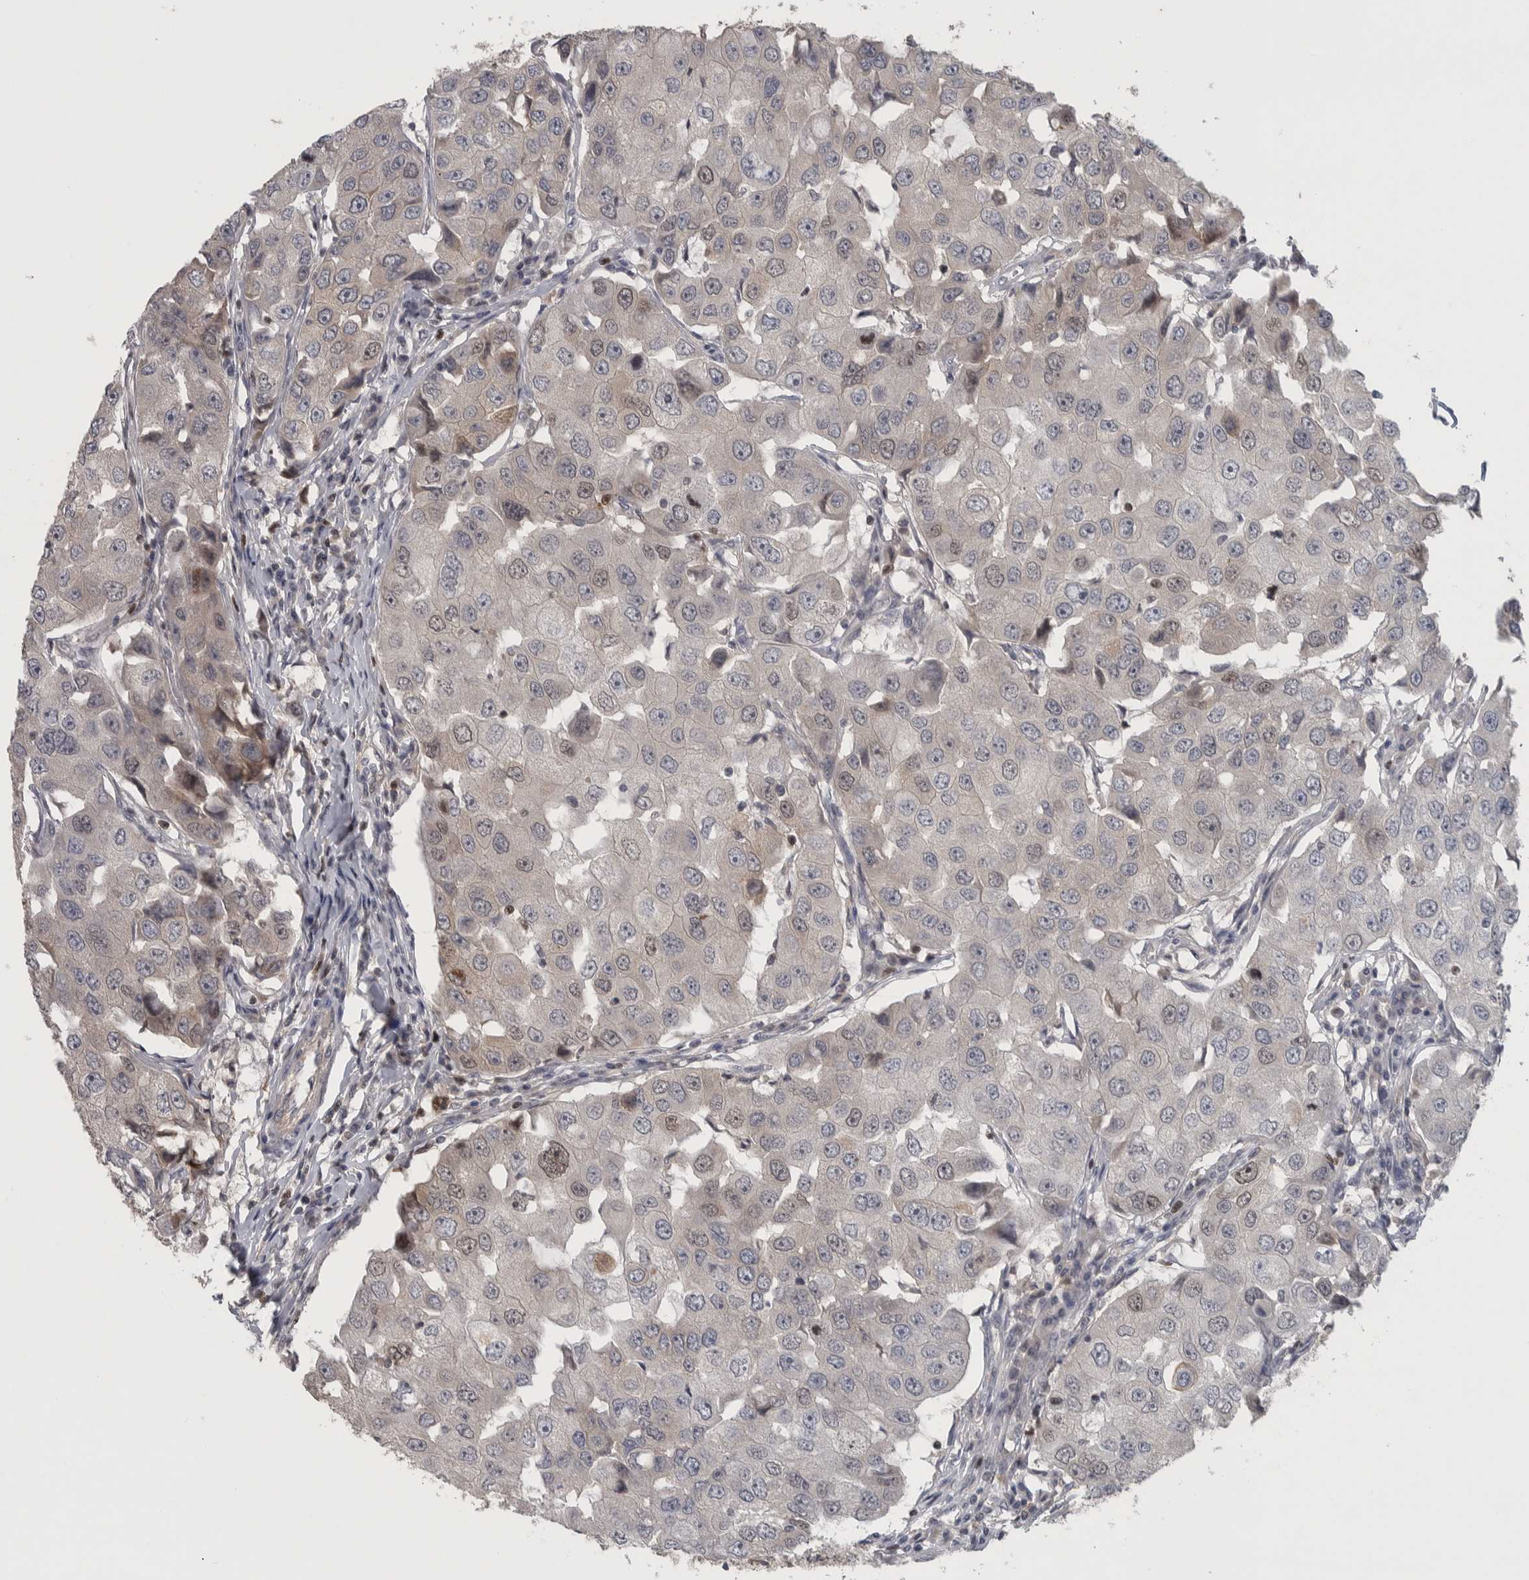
{"staining": {"intensity": "weak", "quantity": "<25%", "location": "cytoplasmic/membranous"}, "tissue": "breast cancer", "cell_type": "Tumor cells", "image_type": "cancer", "snomed": [{"axis": "morphology", "description": "Duct carcinoma"}, {"axis": "topography", "description": "Breast"}], "caption": "A high-resolution micrograph shows immunohistochemistry (IHC) staining of invasive ductal carcinoma (breast), which displays no significant positivity in tumor cells.", "gene": "NFKB2", "patient": {"sex": "female", "age": 27}}